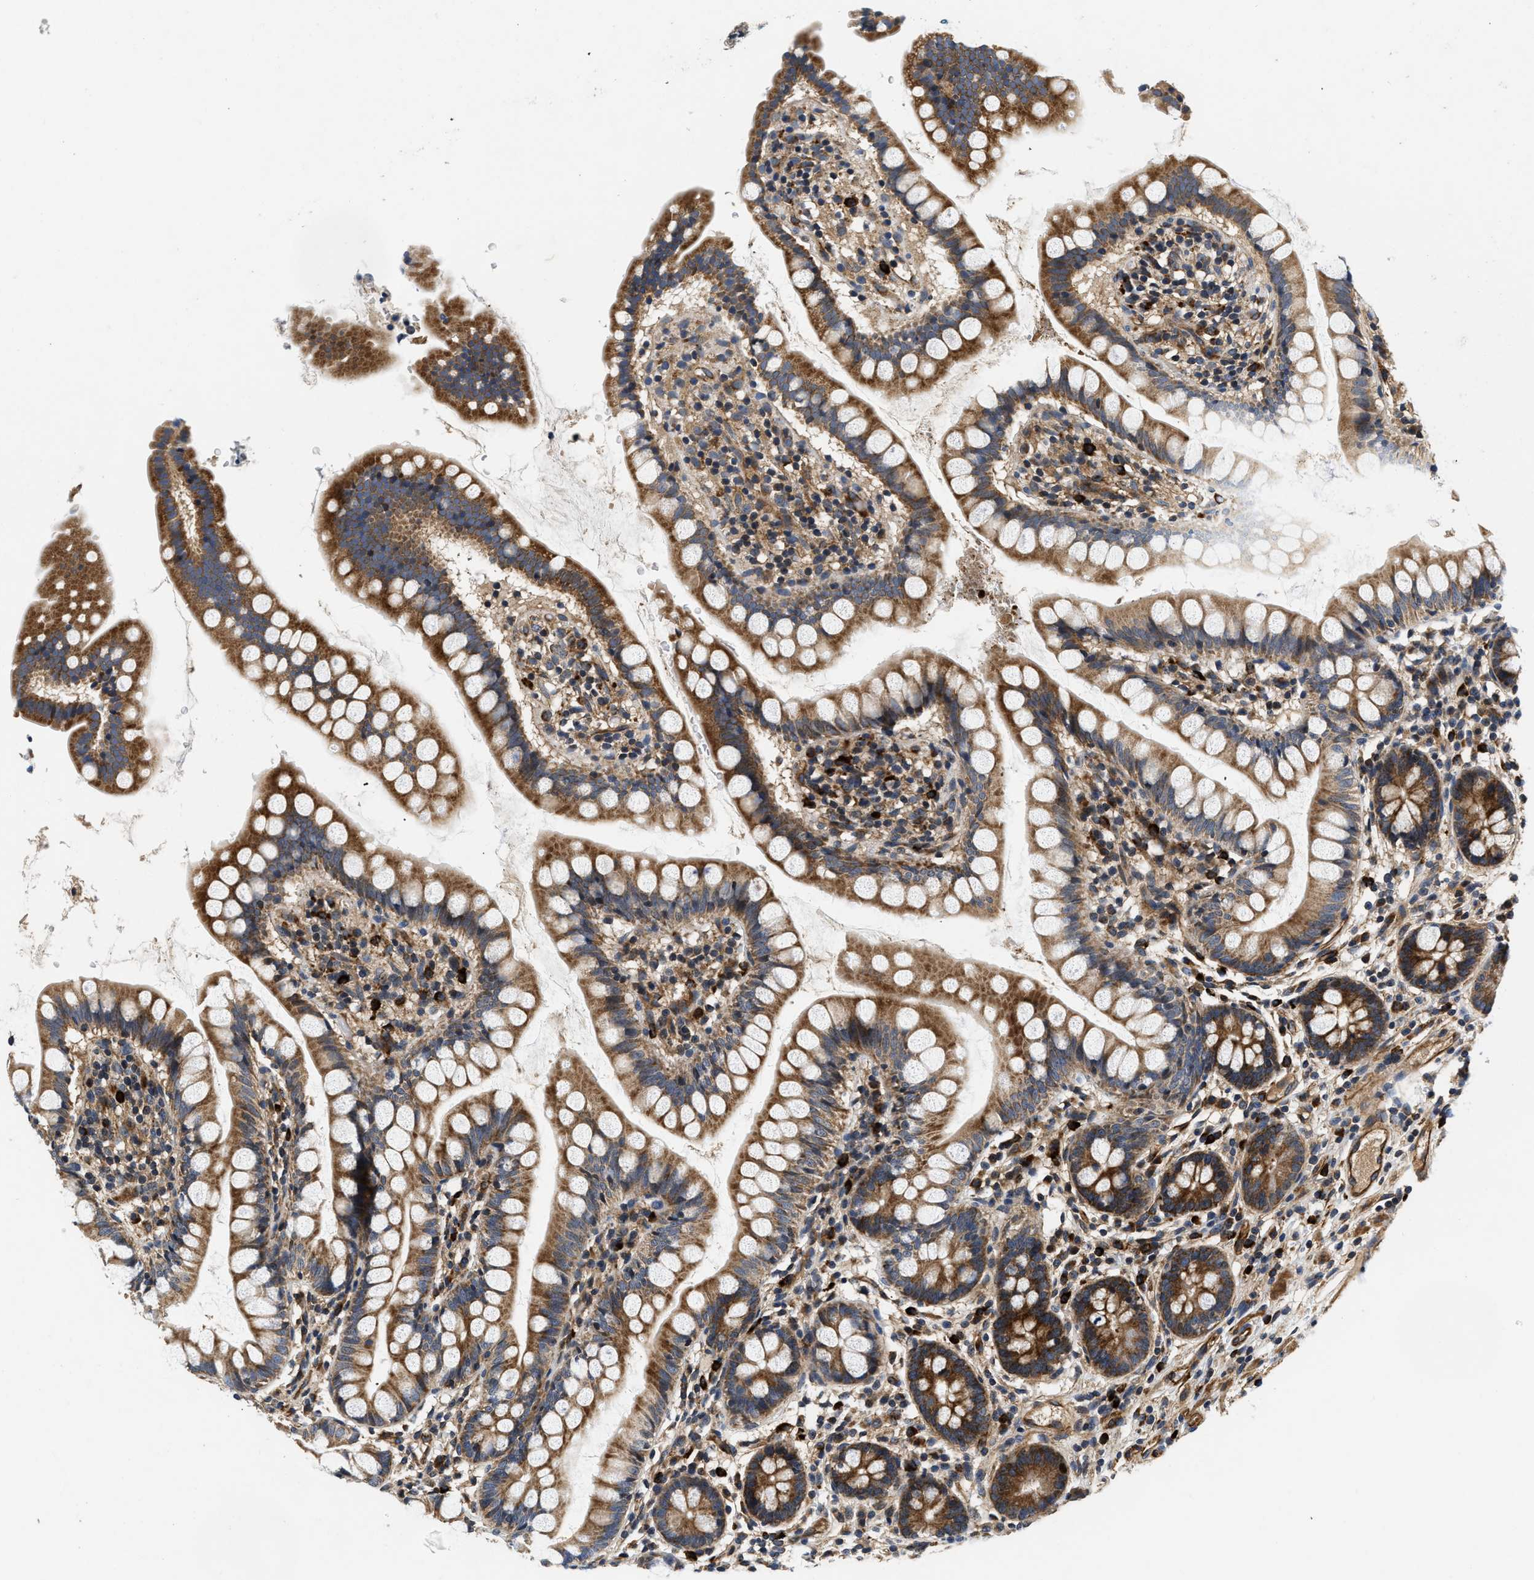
{"staining": {"intensity": "strong", "quantity": ">75%", "location": "cytoplasmic/membranous"}, "tissue": "small intestine", "cell_type": "Glandular cells", "image_type": "normal", "snomed": [{"axis": "morphology", "description": "Normal tissue, NOS"}, {"axis": "topography", "description": "Small intestine"}], "caption": "A high-resolution image shows immunohistochemistry staining of normal small intestine, which exhibits strong cytoplasmic/membranous positivity in about >75% of glandular cells. (DAB = brown stain, brightfield microscopy at high magnification).", "gene": "NME6", "patient": {"sex": "female", "age": 84}}